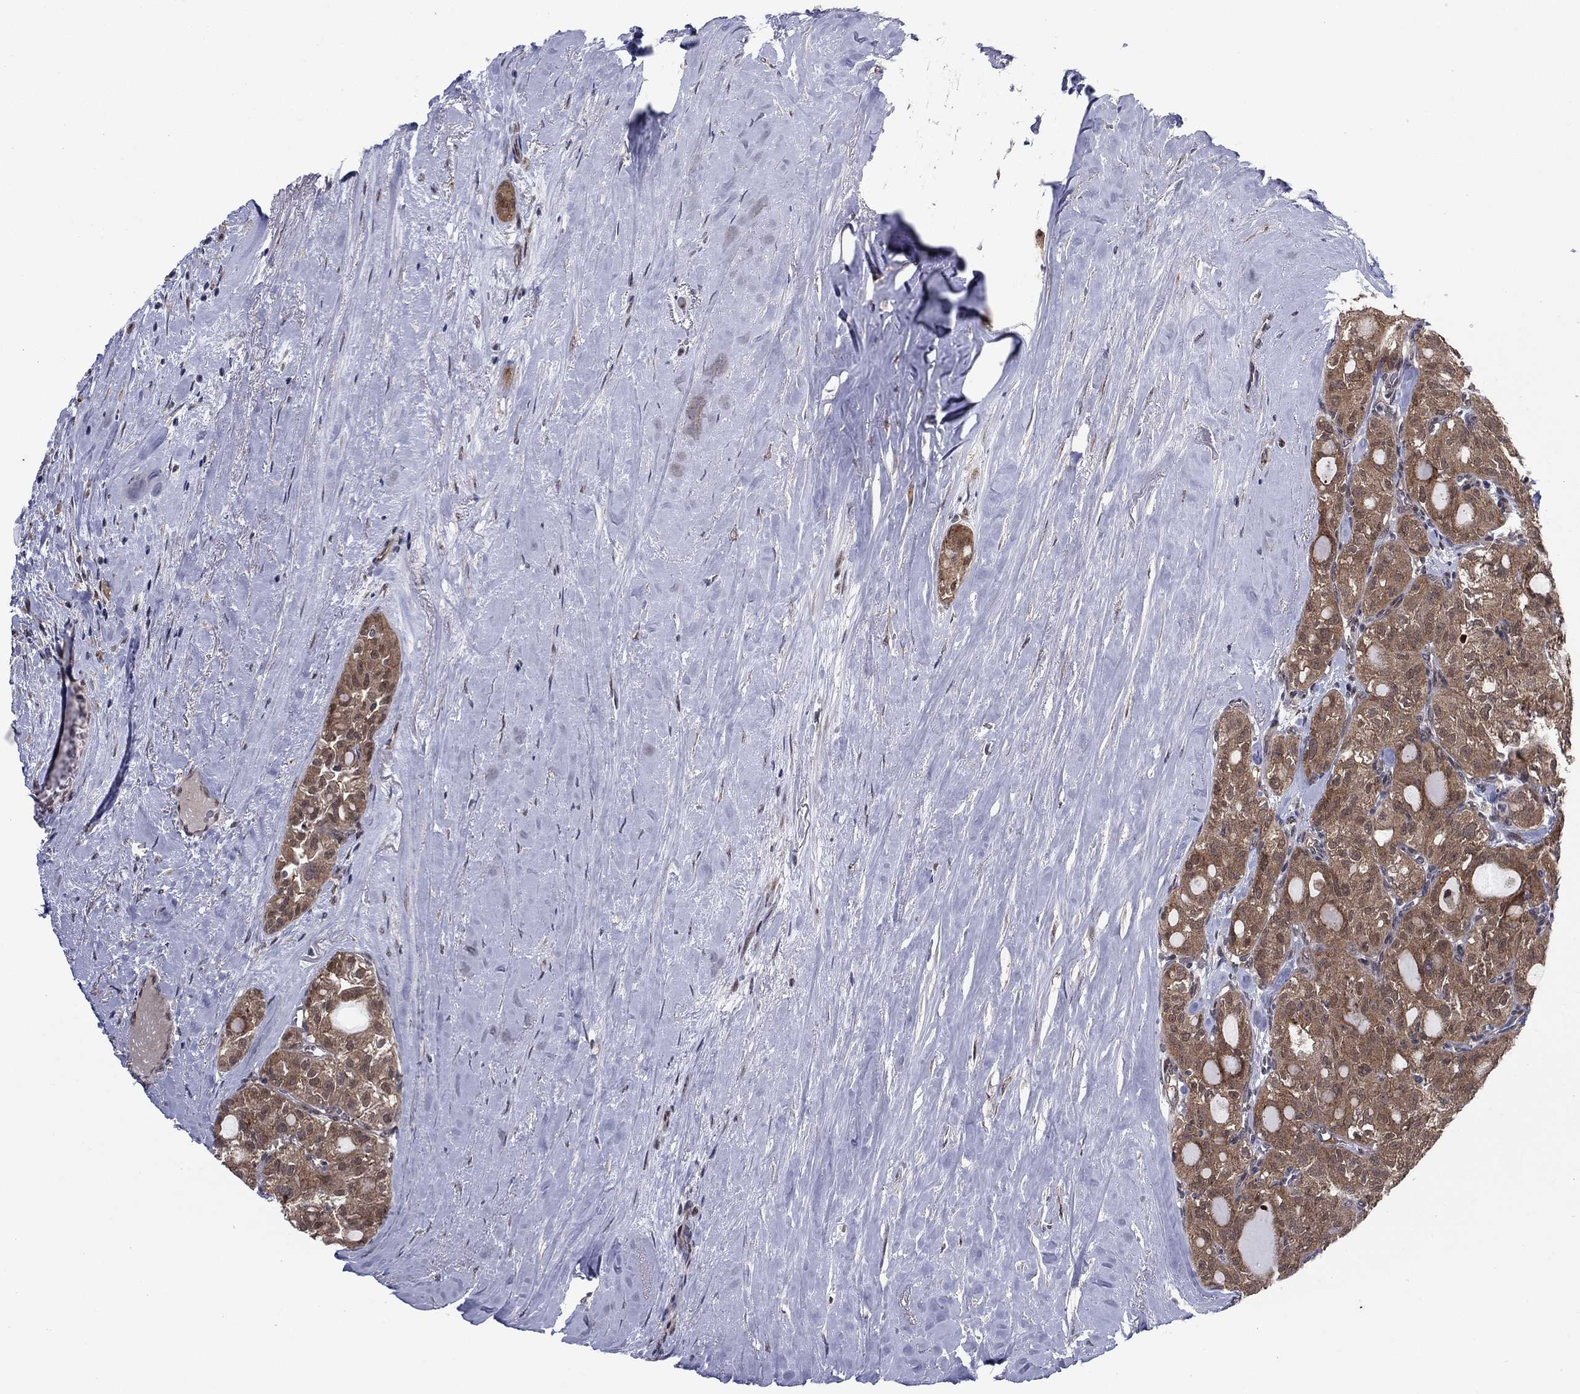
{"staining": {"intensity": "moderate", "quantity": "25%-75%", "location": "cytoplasmic/membranous"}, "tissue": "thyroid cancer", "cell_type": "Tumor cells", "image_type": "cancer", "snomed": [{"axis": "morphology", "description": "Follicular adenoma carcinoma, NOS"}, {"axis": "topography", "description": "Thyroid gland"}], "caption": "Immunohistochemistry (DAB (3,3'-diaminobenzidine)) staining of human thyroid cancer shows moderate cytoplasmic/membranous protein positivity in about 25%-75% of tumor cells. The protein of interest is stained brown, and the nuclei are stained in blue (DAB IHC with brightfield microscopy, high magnification).", "gene": "PSMC1", "patient": {"sex": "male", "age": 75}}